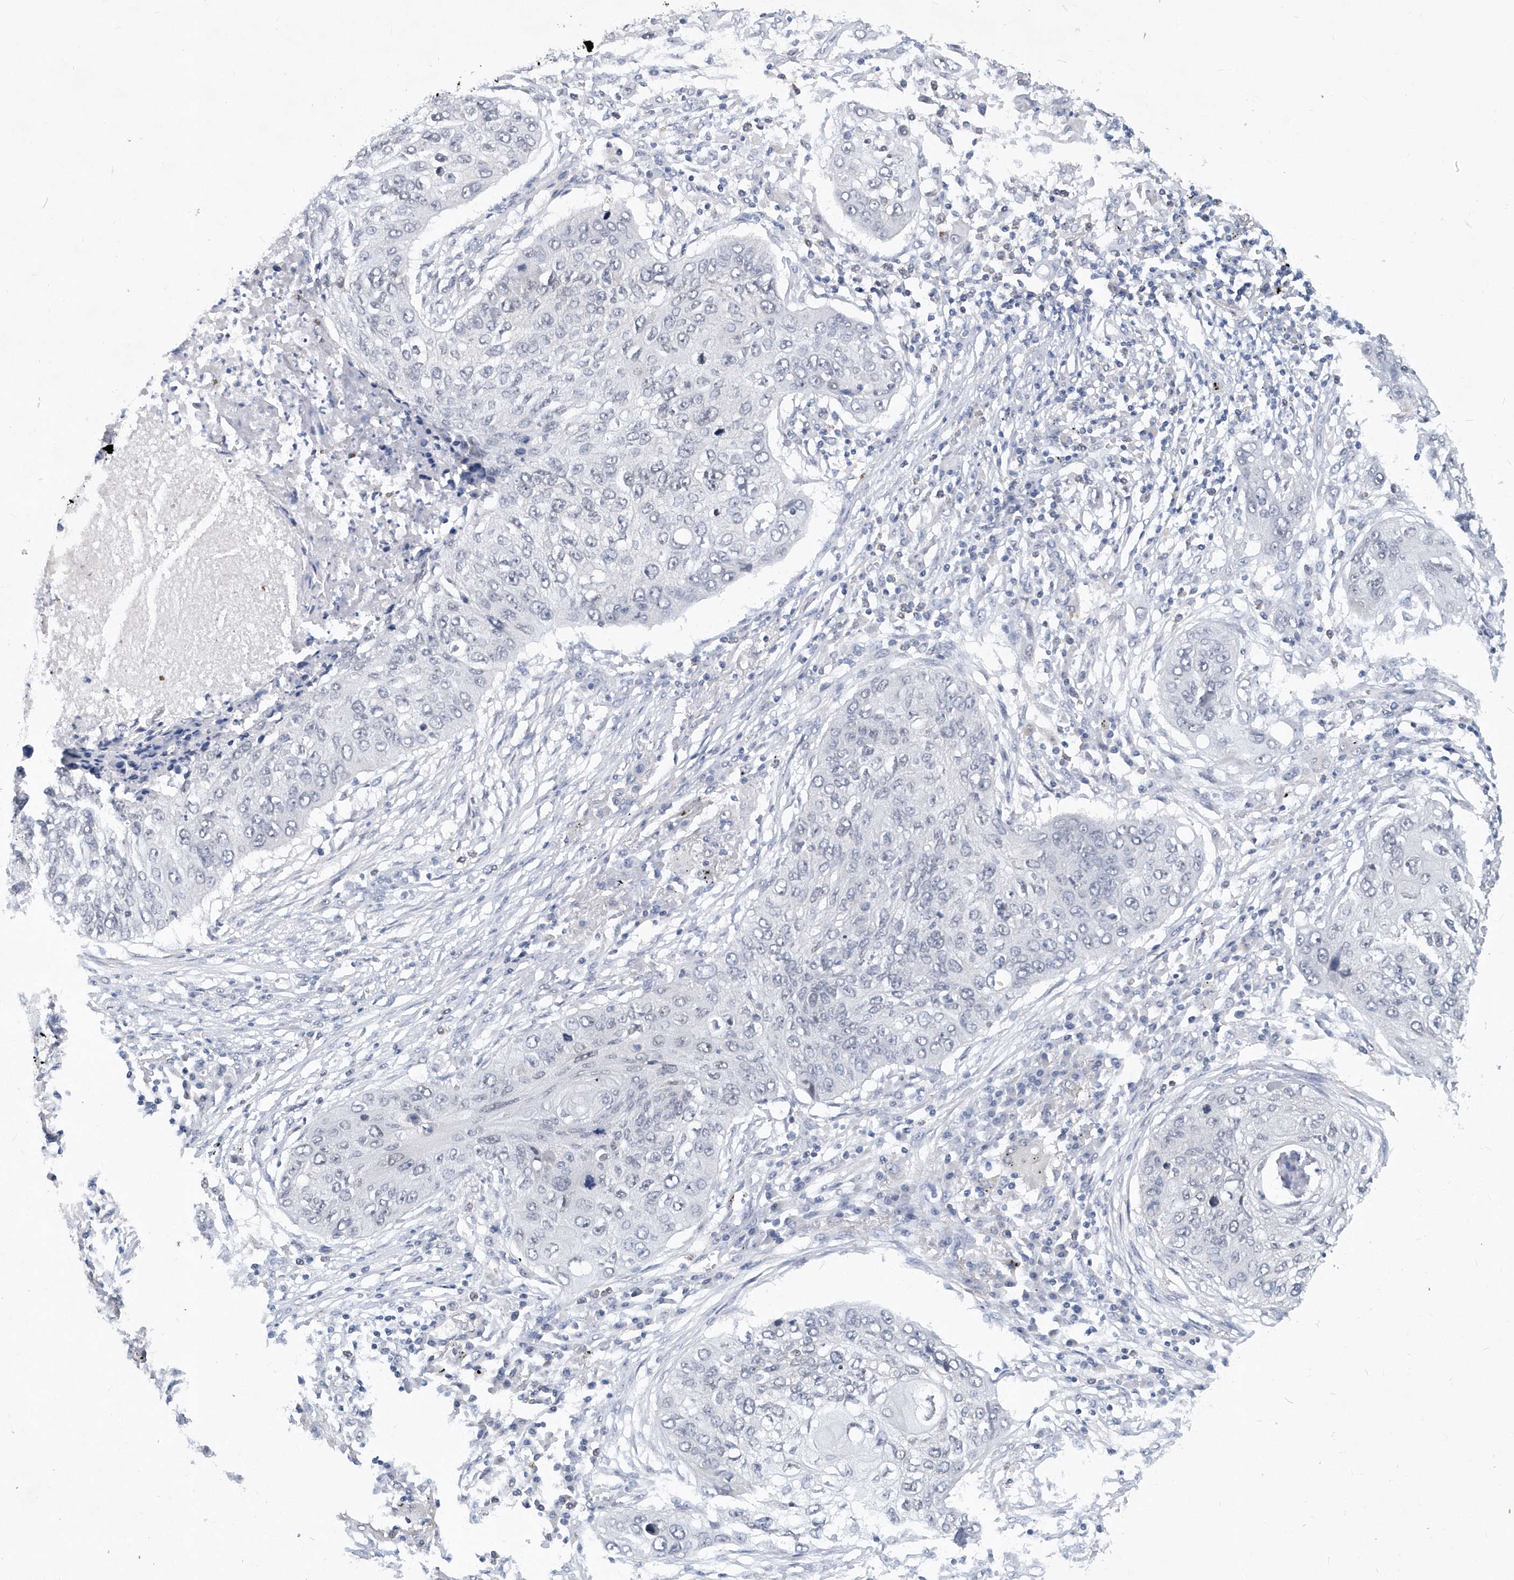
{"staining": {"intensity": "negative", "quantity": "none", "location": "none"}, "tissue": "lung cancer", "cell_type": "Tumor cells", "image_type": "cancer", "snomed": [{"axis": "morphology", "description": "Squamous cell carcinoma, NOS"}, {"axis": "topography", "description": "Lung"}], "caption": "Immunohistochemistry (IHC) histopathology image of lung cancer (squamous cell carcinoma) stained for a protein (brown), which shows no positivity in tumor cells.", "gene": "SRGAP3", "patient": {"sex": "female", "age": 63}}